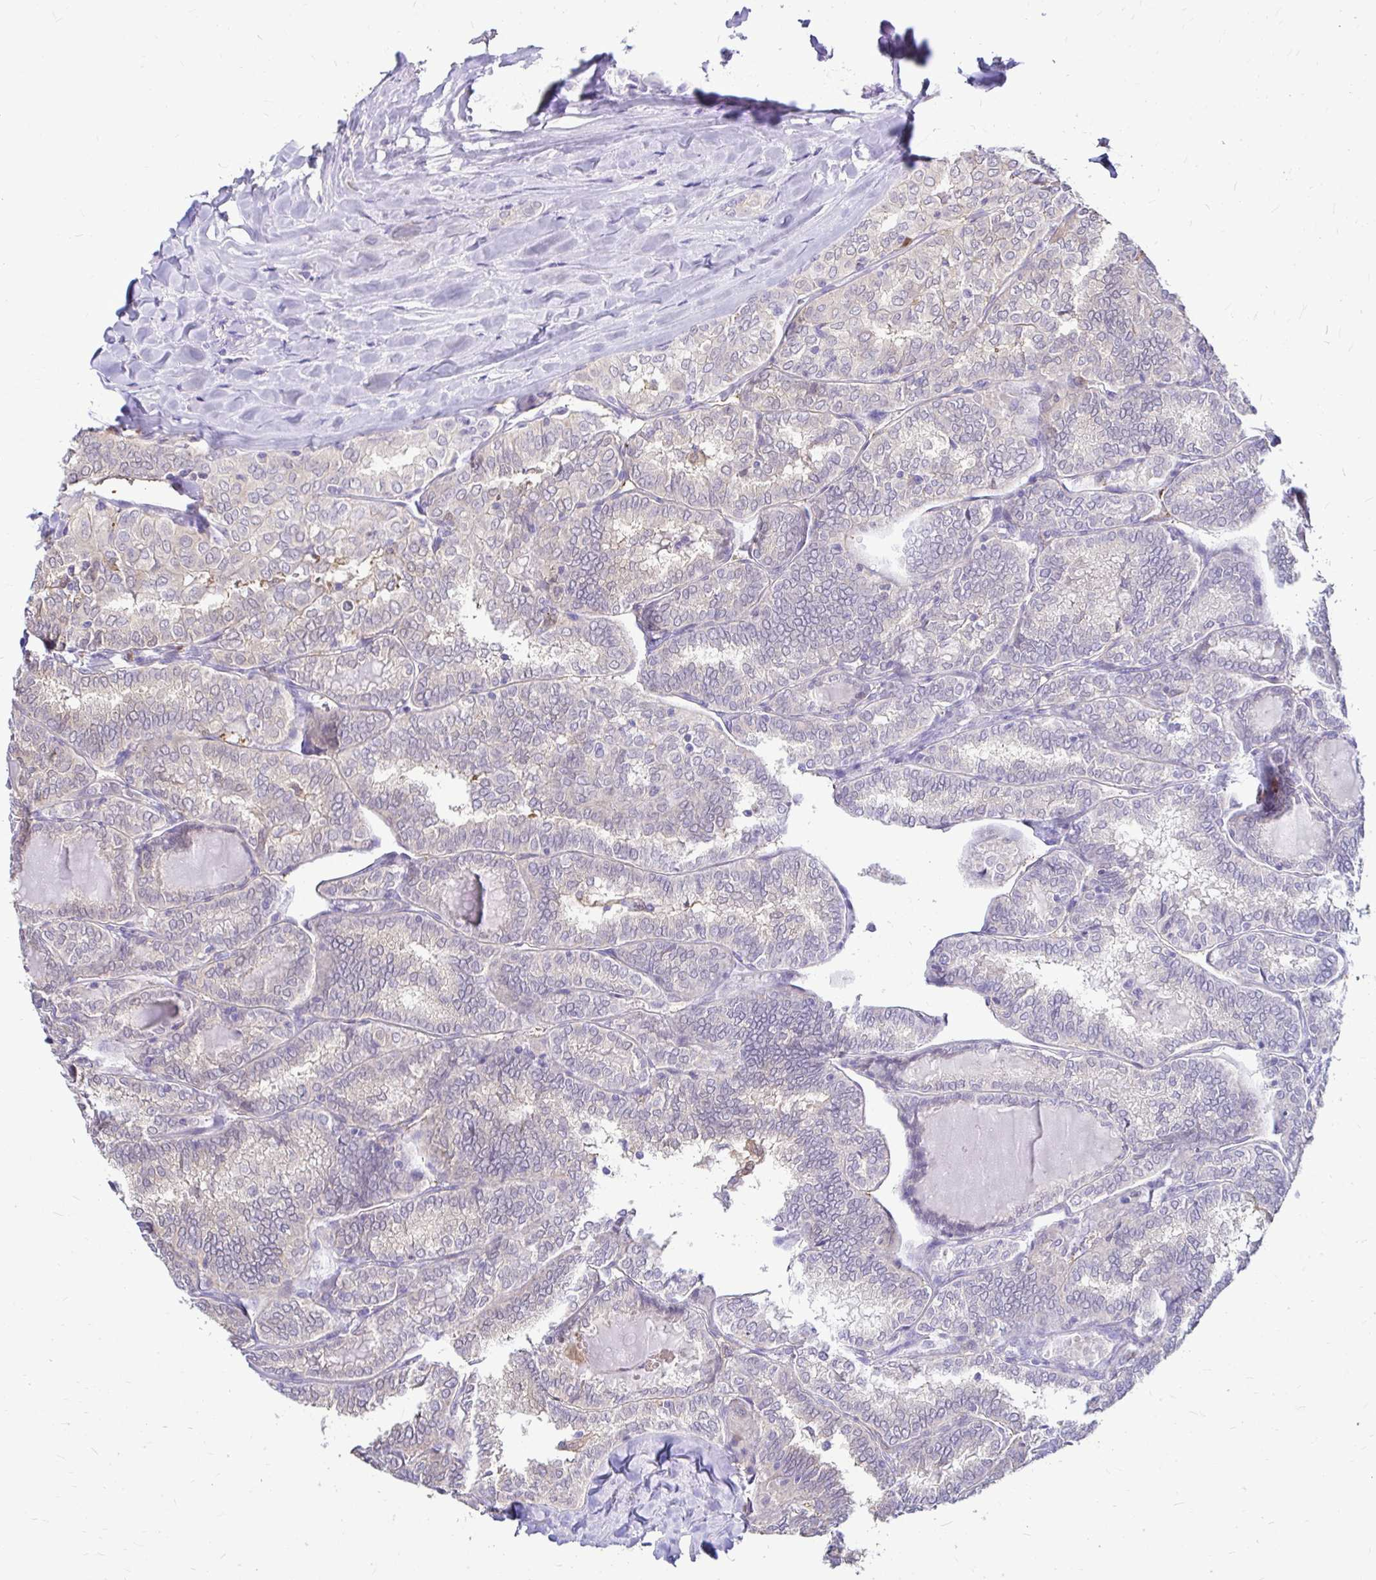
{"staining": {"intensity": "negative", "quantity": "none", "location": "none"}, "tissue": "thyroid cancer", "cell_type": "Tumor cells", "image_type": "cancer", "snomed": [{"axis": "morphology", "description": "Papillary adenocarcinoma, NOS"}, {"axis": "topography", "description": "Thyroid gland"}], "caption": "Papillary adenocarcinoma (thyroid) was stained to show a protein in brown. There is no significant staining in tumor cells. (DAB (3,3'-diaminobenzidine) immunohistochemistry (IHC) visualized using brightfield microscopy, high magnification).", "gene": "IDH1", "patient": {"sex": "female", "age": 30}}